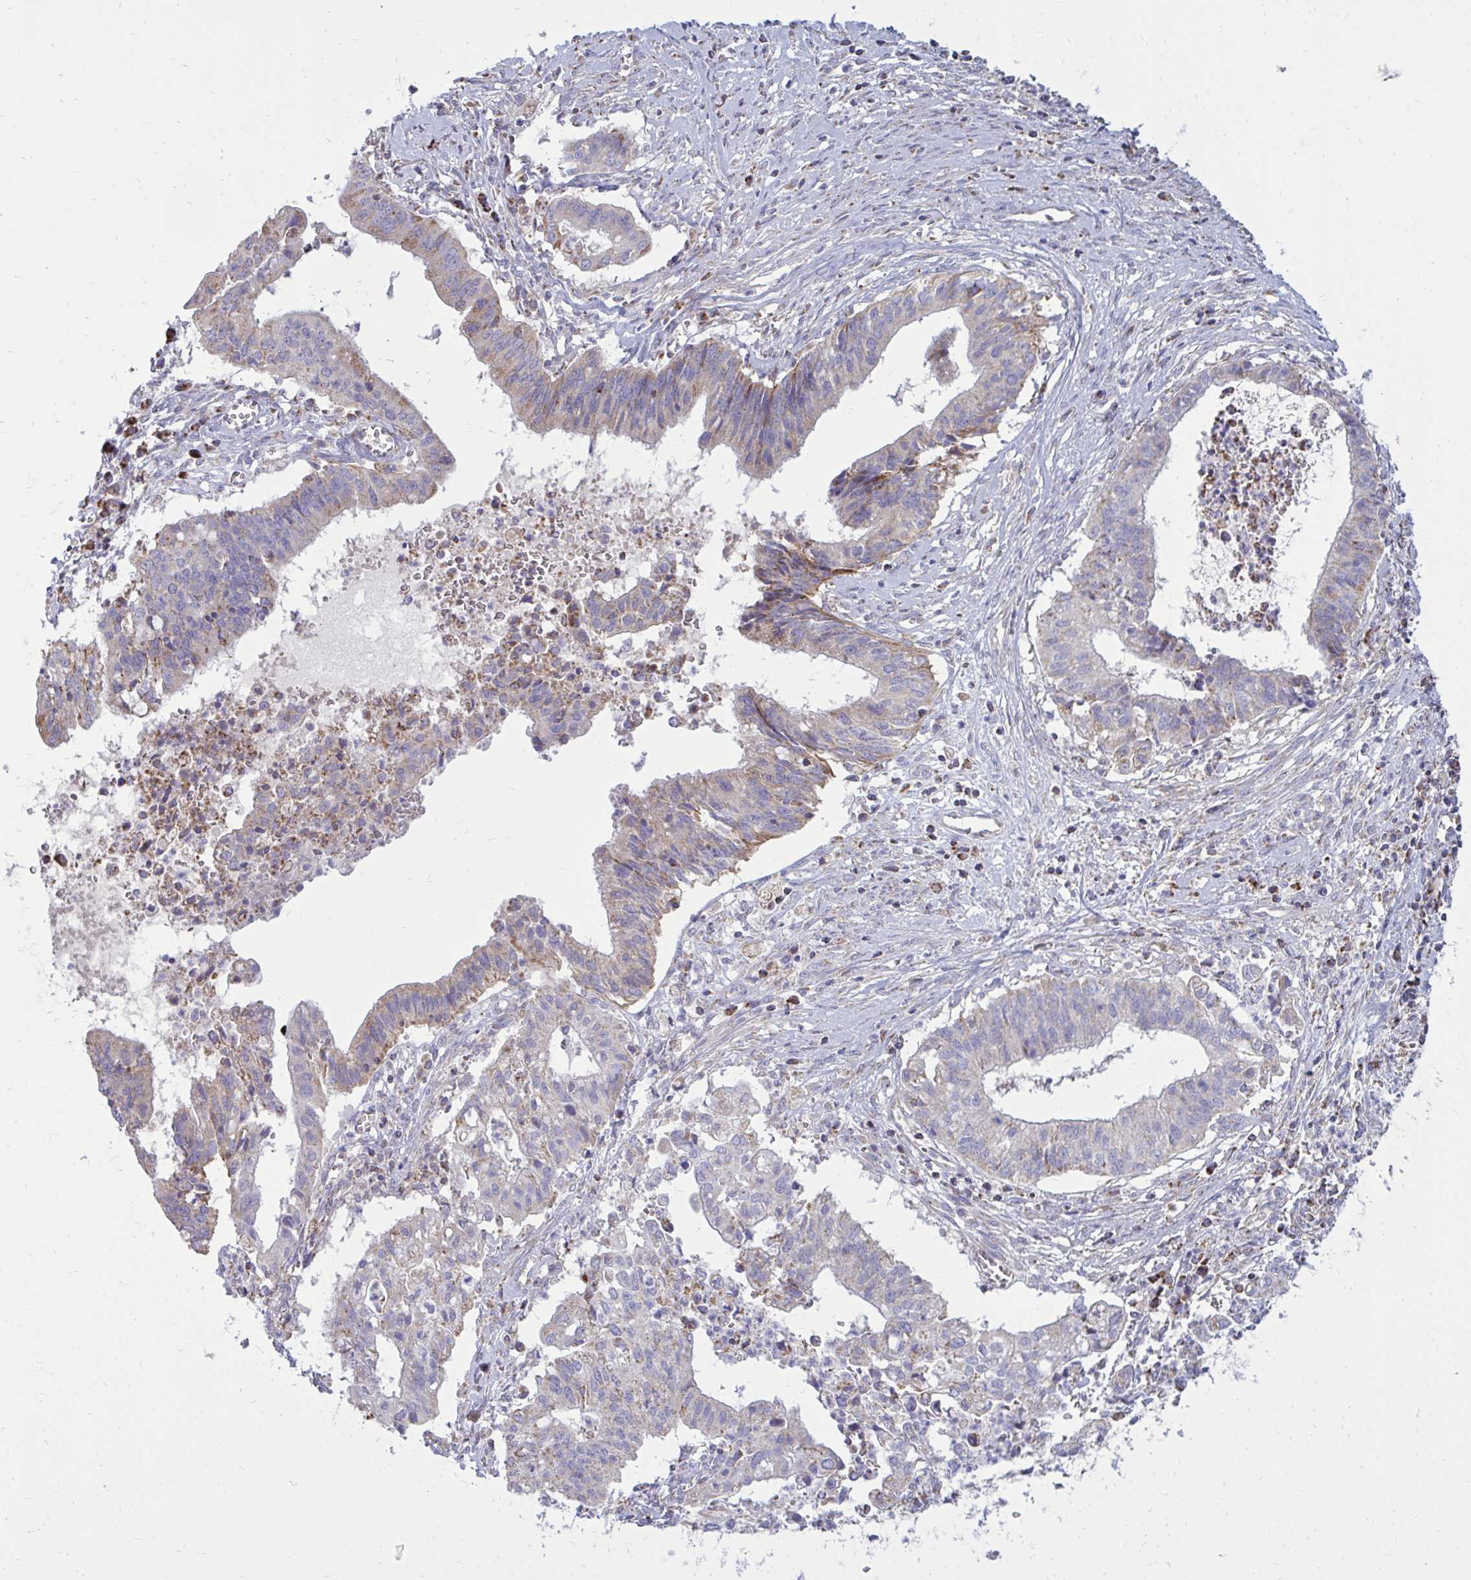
{"staining": {"intensity": "weak", "quantity": "<25%", "location": "cytoplasmic/membranous"}, "tissue": "cervical cancer", "cell_type": "Tumor cells", "image_type": "cancer", "snomed": [{"axis": "morphology", "description": "Adenocarcinoma, NOS"}, {"axis": "topography", "description": "Cervix"}], "caption": "The immunohistochemistry photomicrograph has no significant positivity in tumor cells of cervical adenocarcinoma tissue. (DAB (3,3'-diaminobenzidine) IHC with hematoxylin counter stain).", "gene": "OR10R2", "patient": {"sex": "female", "age": 44}}